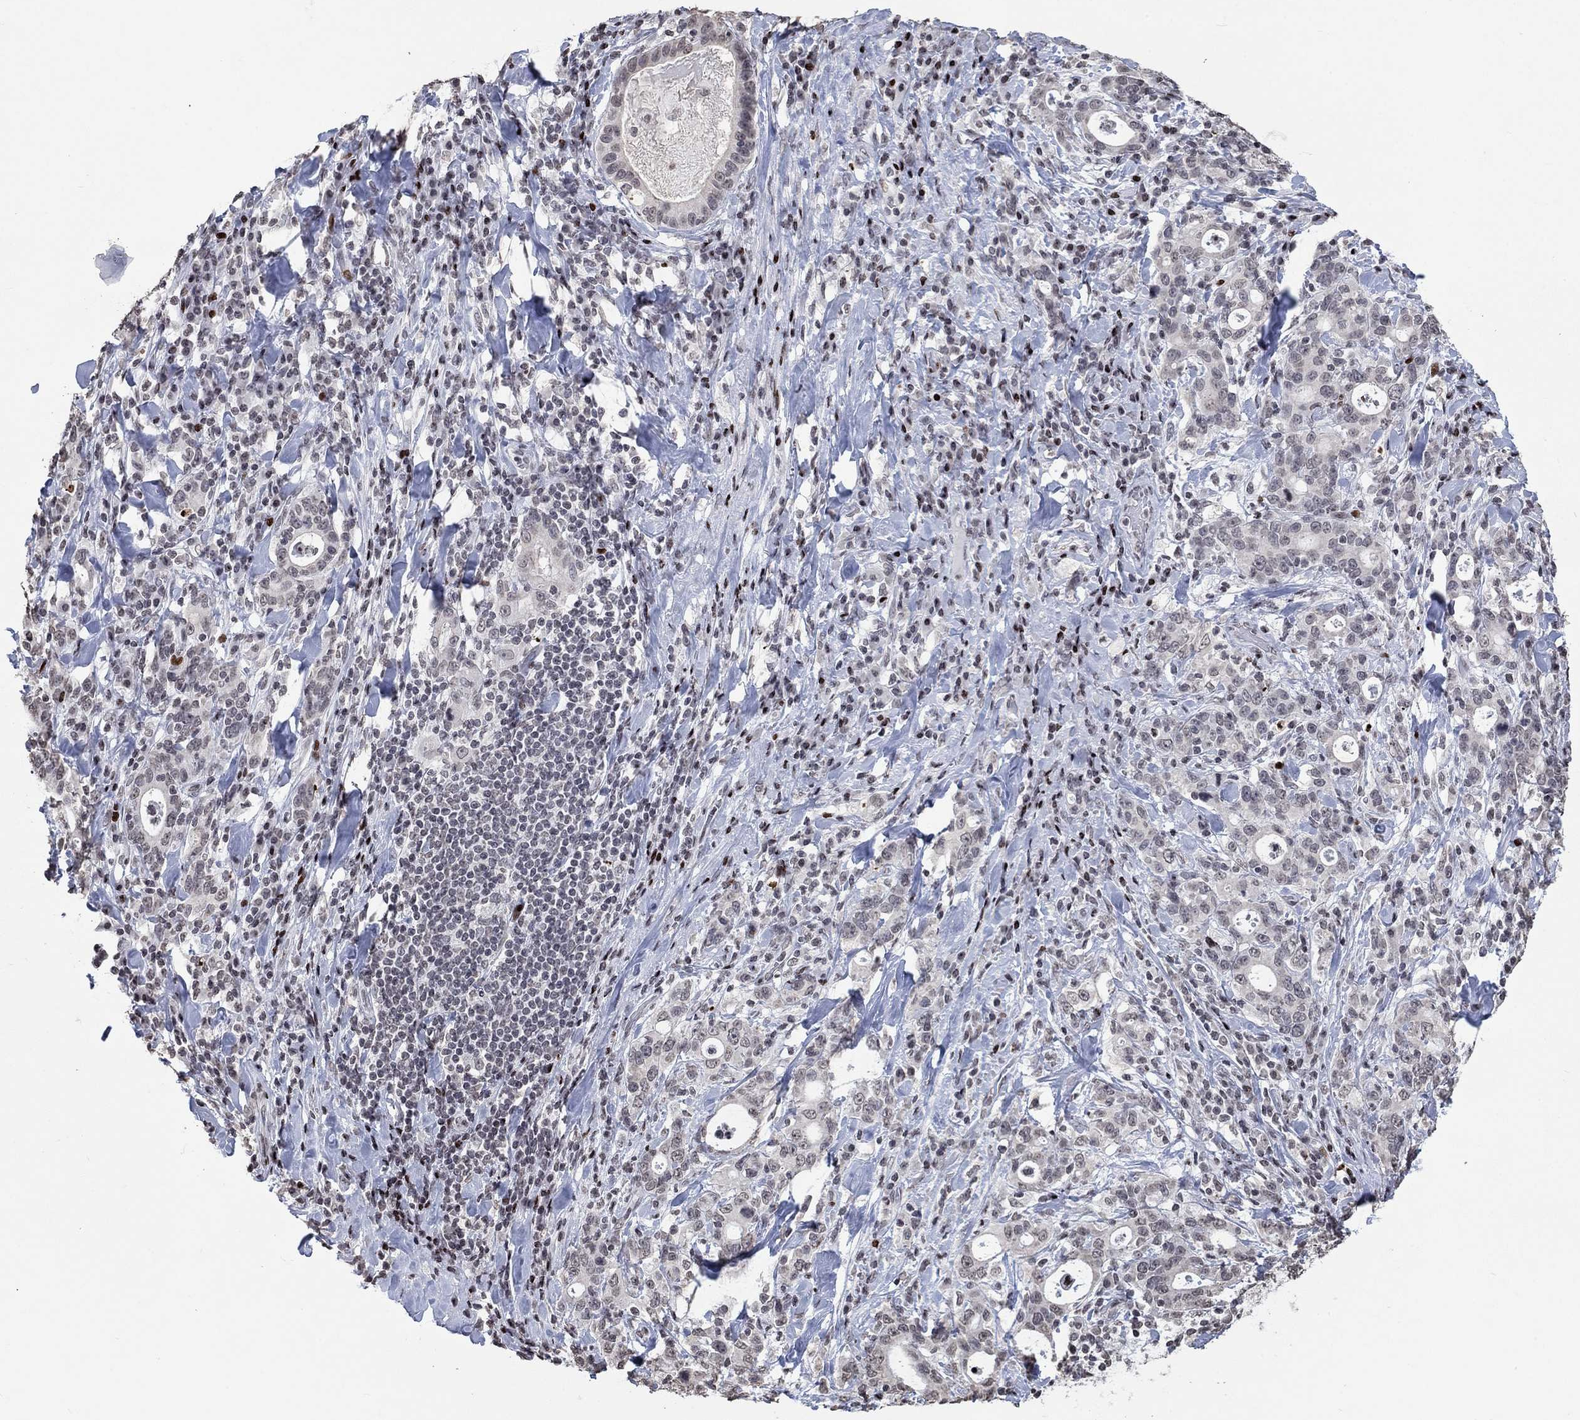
{"staining": {"intensity": "negative", "quantity": "none", "location": "none"}, "tissue": "stomach cancer", "cell_type": "Tumor cells", "image_type": "cancer", "snomed": [{"axis": "morphology", "description": "Adenocarcinoma, NOS"}, {"axis": "topography", "description": "Stomach"}], "caption": "This micrograph is of adenocarcinoma (stomach) stained with immunohistochemistry to label a protein in brown with the nuclei are counter-stained blue. There is no positivity in tumor cells.", "gene": "SRSF3", "patient": {"sex": "male", "age": 79}}